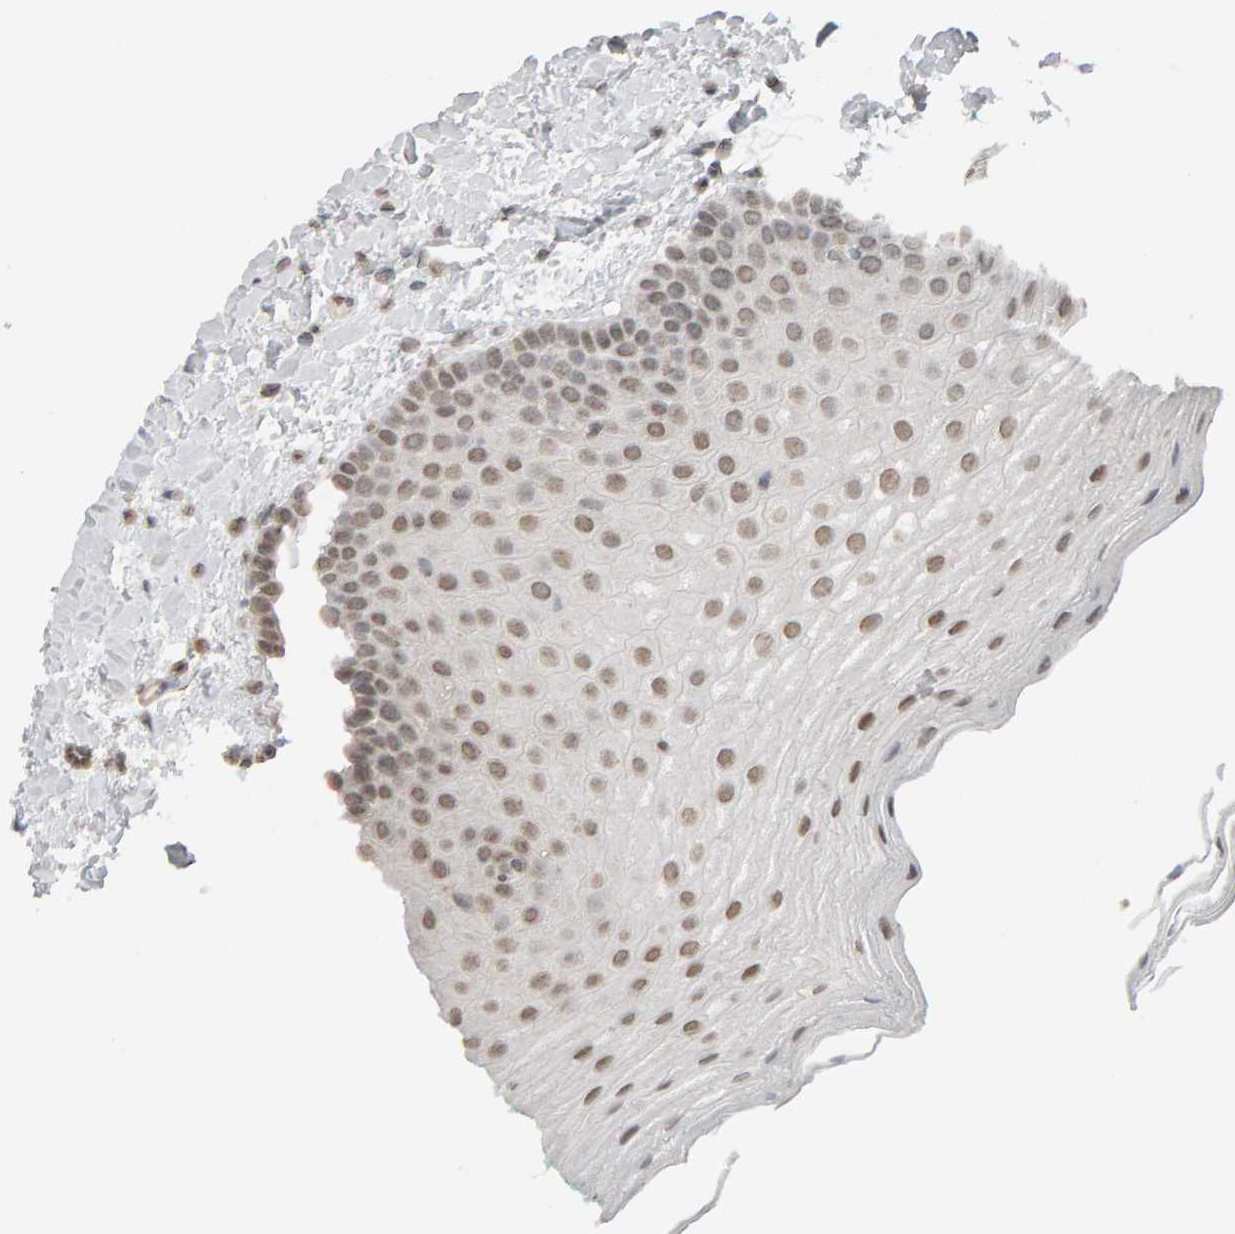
{"staining": {"intensity": "moderate", "quantity": ">75%", "location": "nuclear"}, "tissue": "oral mucosa", "cell_type": "Squamous epithelial cells", "image_type": "normal", "snomed": [{"axis": "morphology", "description": "Normal tissue, NOS"}, {"axis": "topography", "description": "Skin"}, {"axis": "topography", "description": "Oral tissue"}], "caption": "This micrograph reveals IHC staining of benign human oral mucosa, with medium moderate nuclear staining in approximately >75% of squamous epithelial cells.", "gene": "AFF4", "patient": {"sex": "male", "age": 84}}